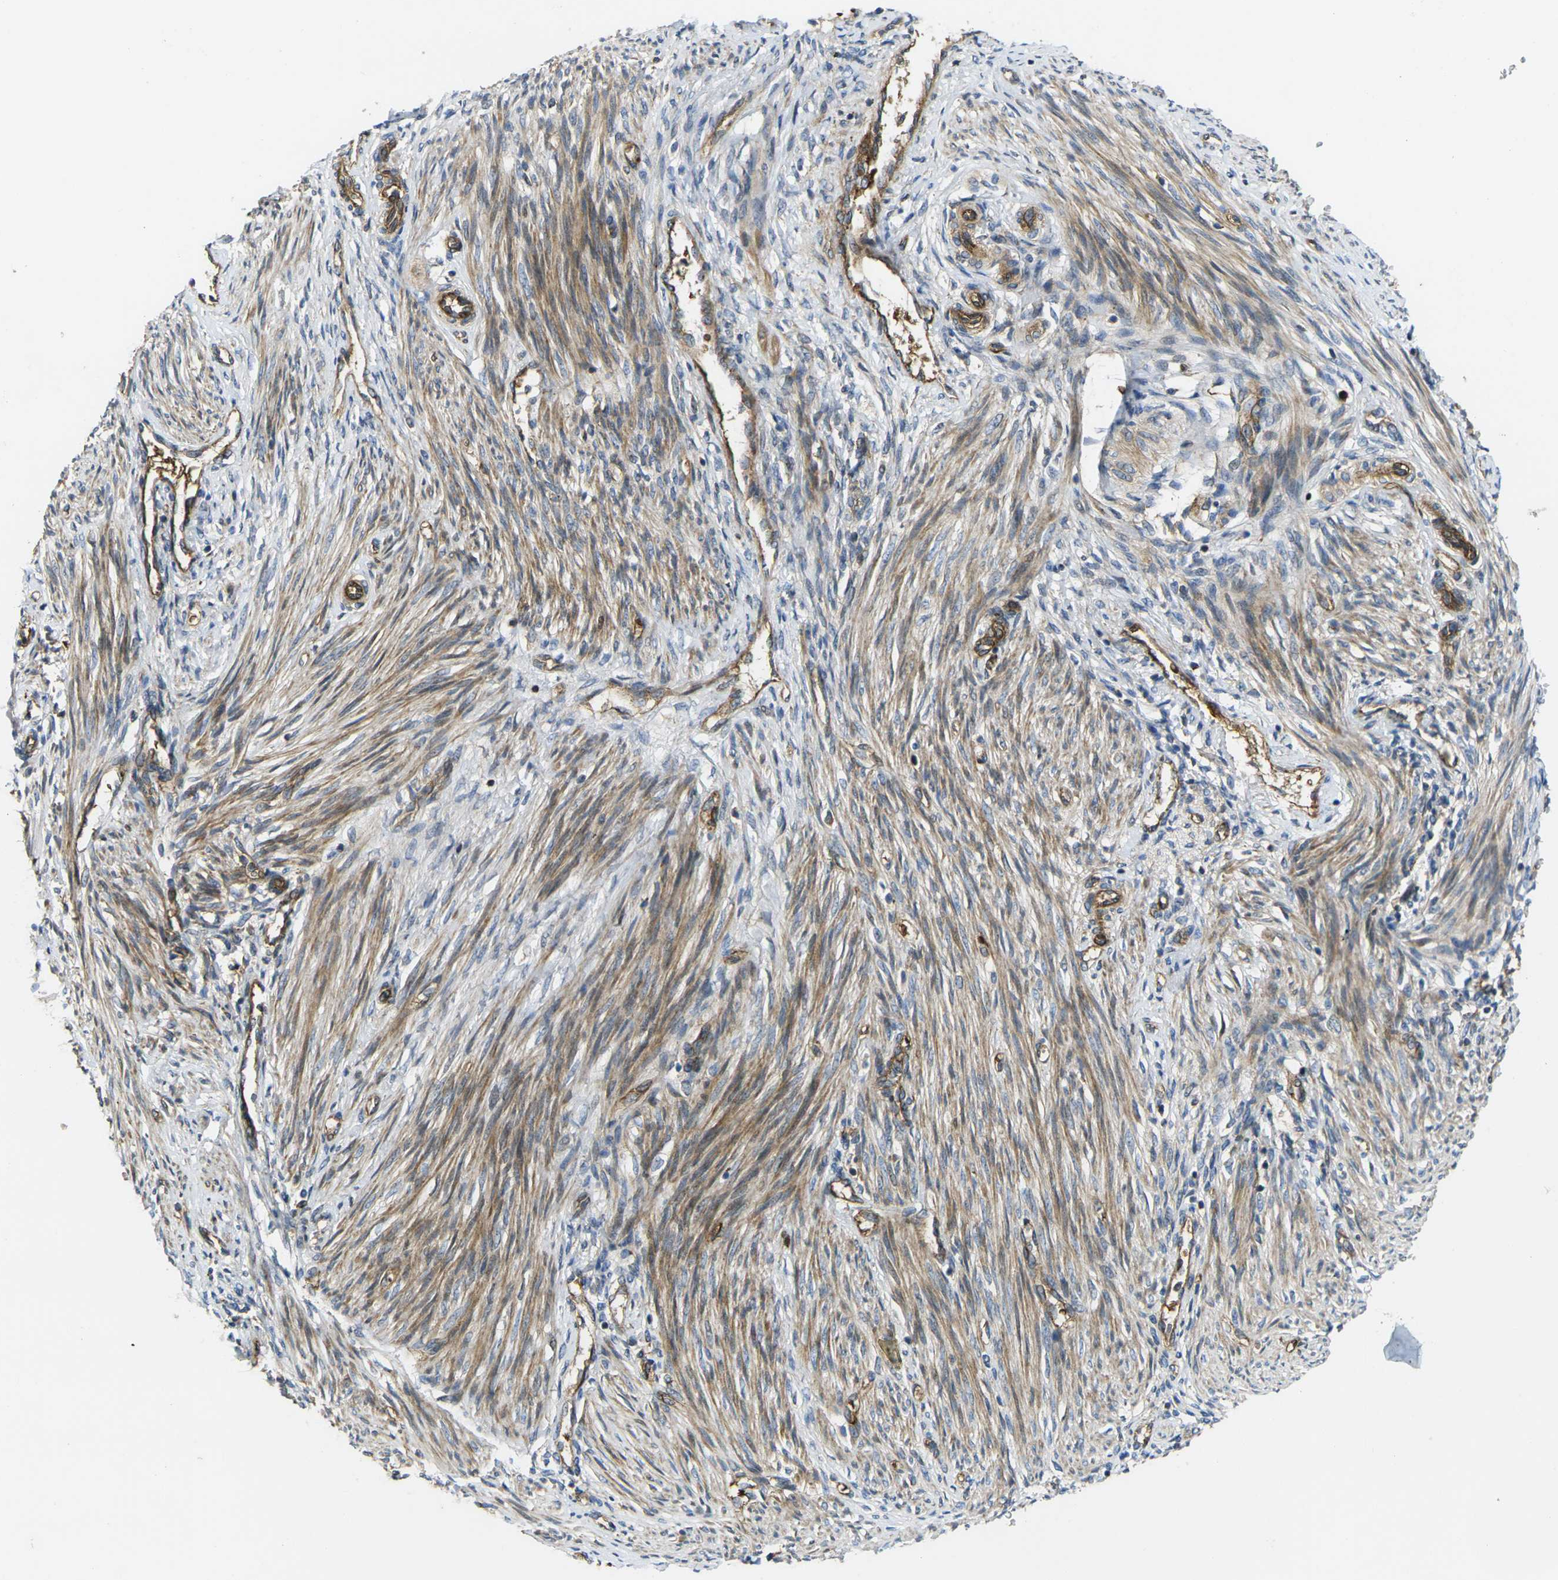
{"staining": {"intensity": "moderate", "quantity": ">75%", "location": "cytoplasmic/membranous"}, "tissue": "endometrium", "cell_type": "Cells in endometrial stroma", "image_type": "normal", "snomed": [{"axis": "morphology", "description": "Normal tissue, NOS"}, {"axis": "topography", "description": "Endometrium"}], "caption": "Immunohistochemistry (IHC) (DAB (3,3'-diaminobenzidine)) staining of benign human endometrium demonstrates moderate cytoplasmic/membranous protein positivity in approximately >75% of cells in endometrial stroma. (Stains: DAB (3,3'-diaminobenzidine) in brown, nuclei in blue, Microscopy: brightfield microscopy at high magnification).", "gene": "ECE1", "patient": {"sex": "female", "age": 42}}